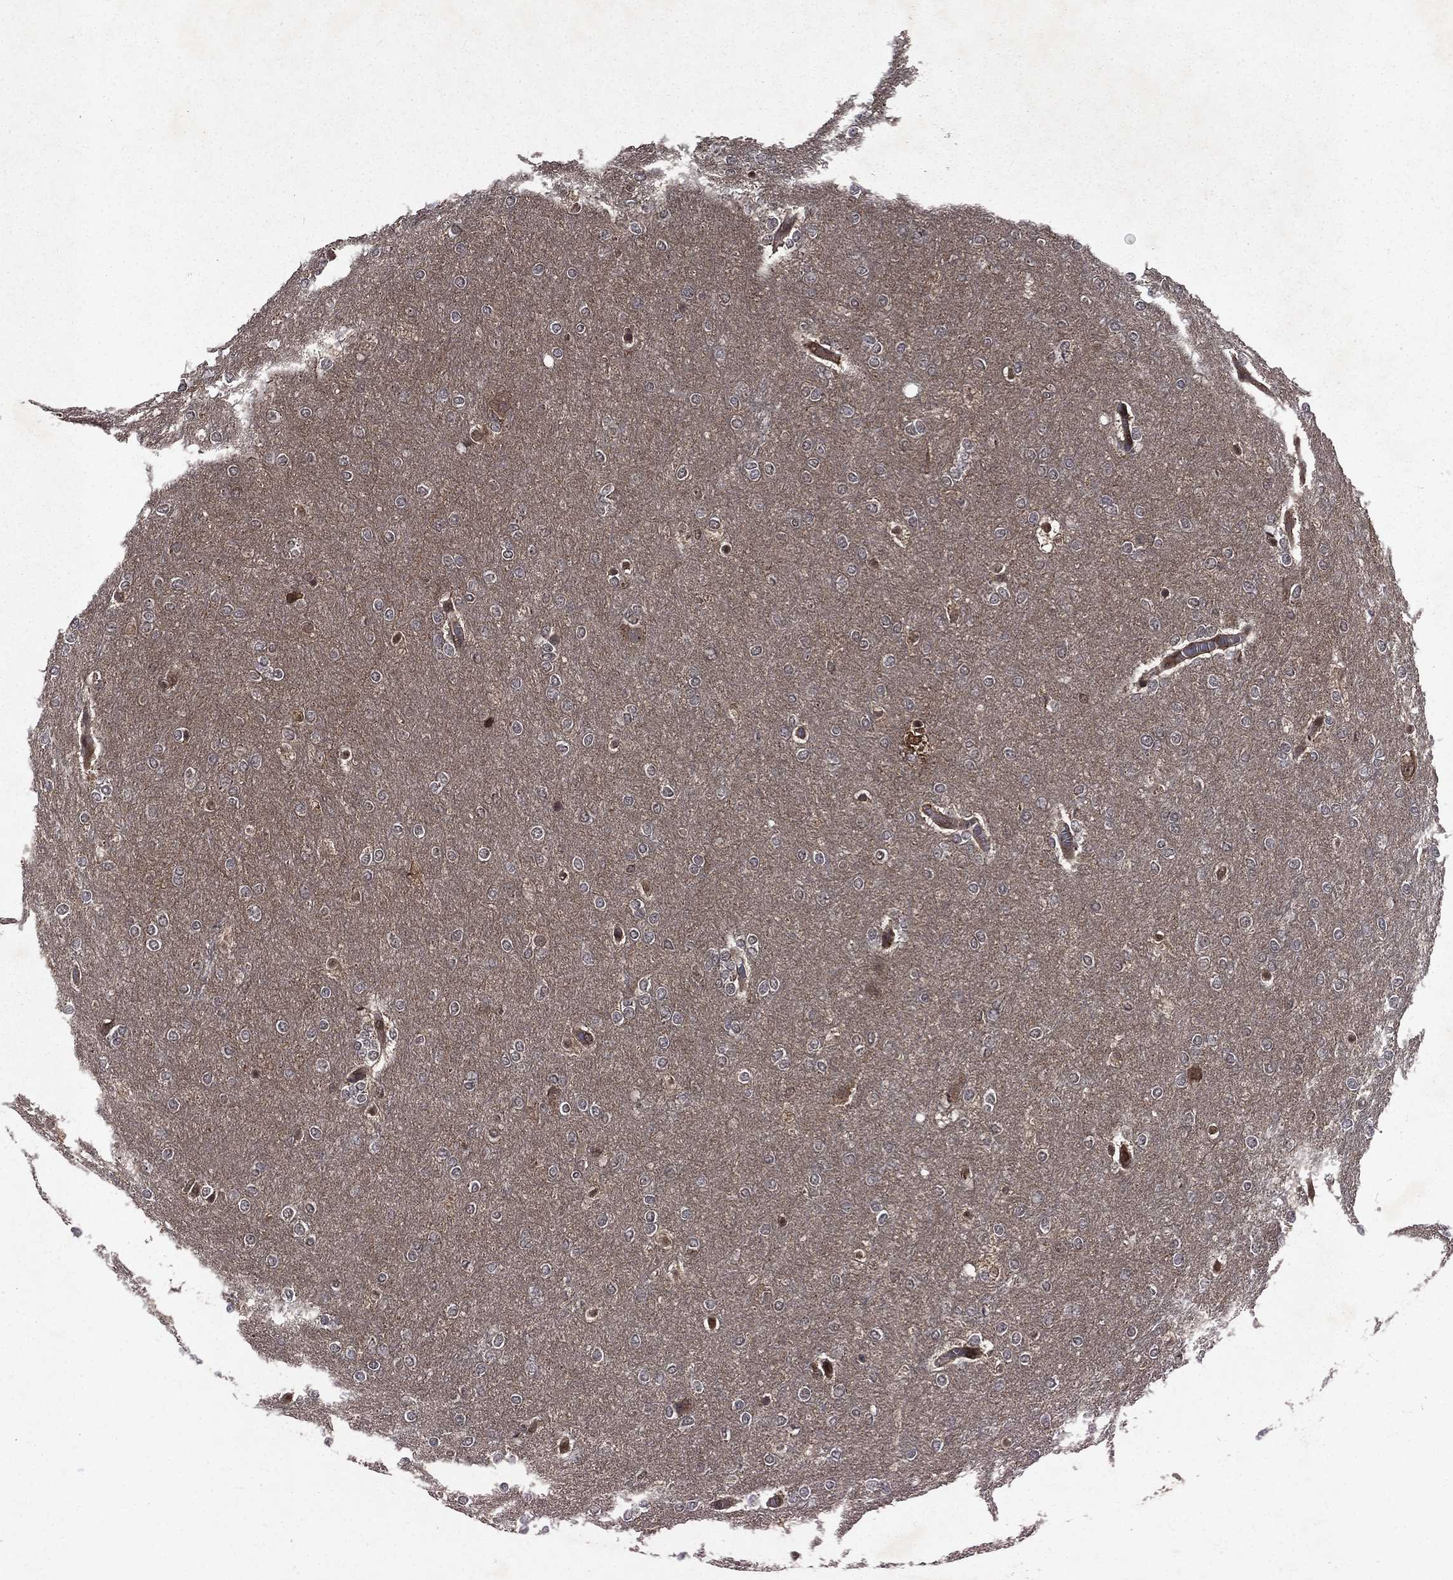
{"staining": {"intensity": "negative", "quantity": "none", "location": "none"}, "tissue": "glioma", "cell_type": "Tumor cells", "image_type": "cancer", "snomed": [{"axis": "morphology", "description": "Glioma, malignant, High grade"}, {"axis": "topography", "description": "Brain"}], "caption": "Glioma was stained to show a protein in brown. There is no significant staining in tumor cells.", "gene": "FGD1", "patient": {"sex": "female", "age": 61}}